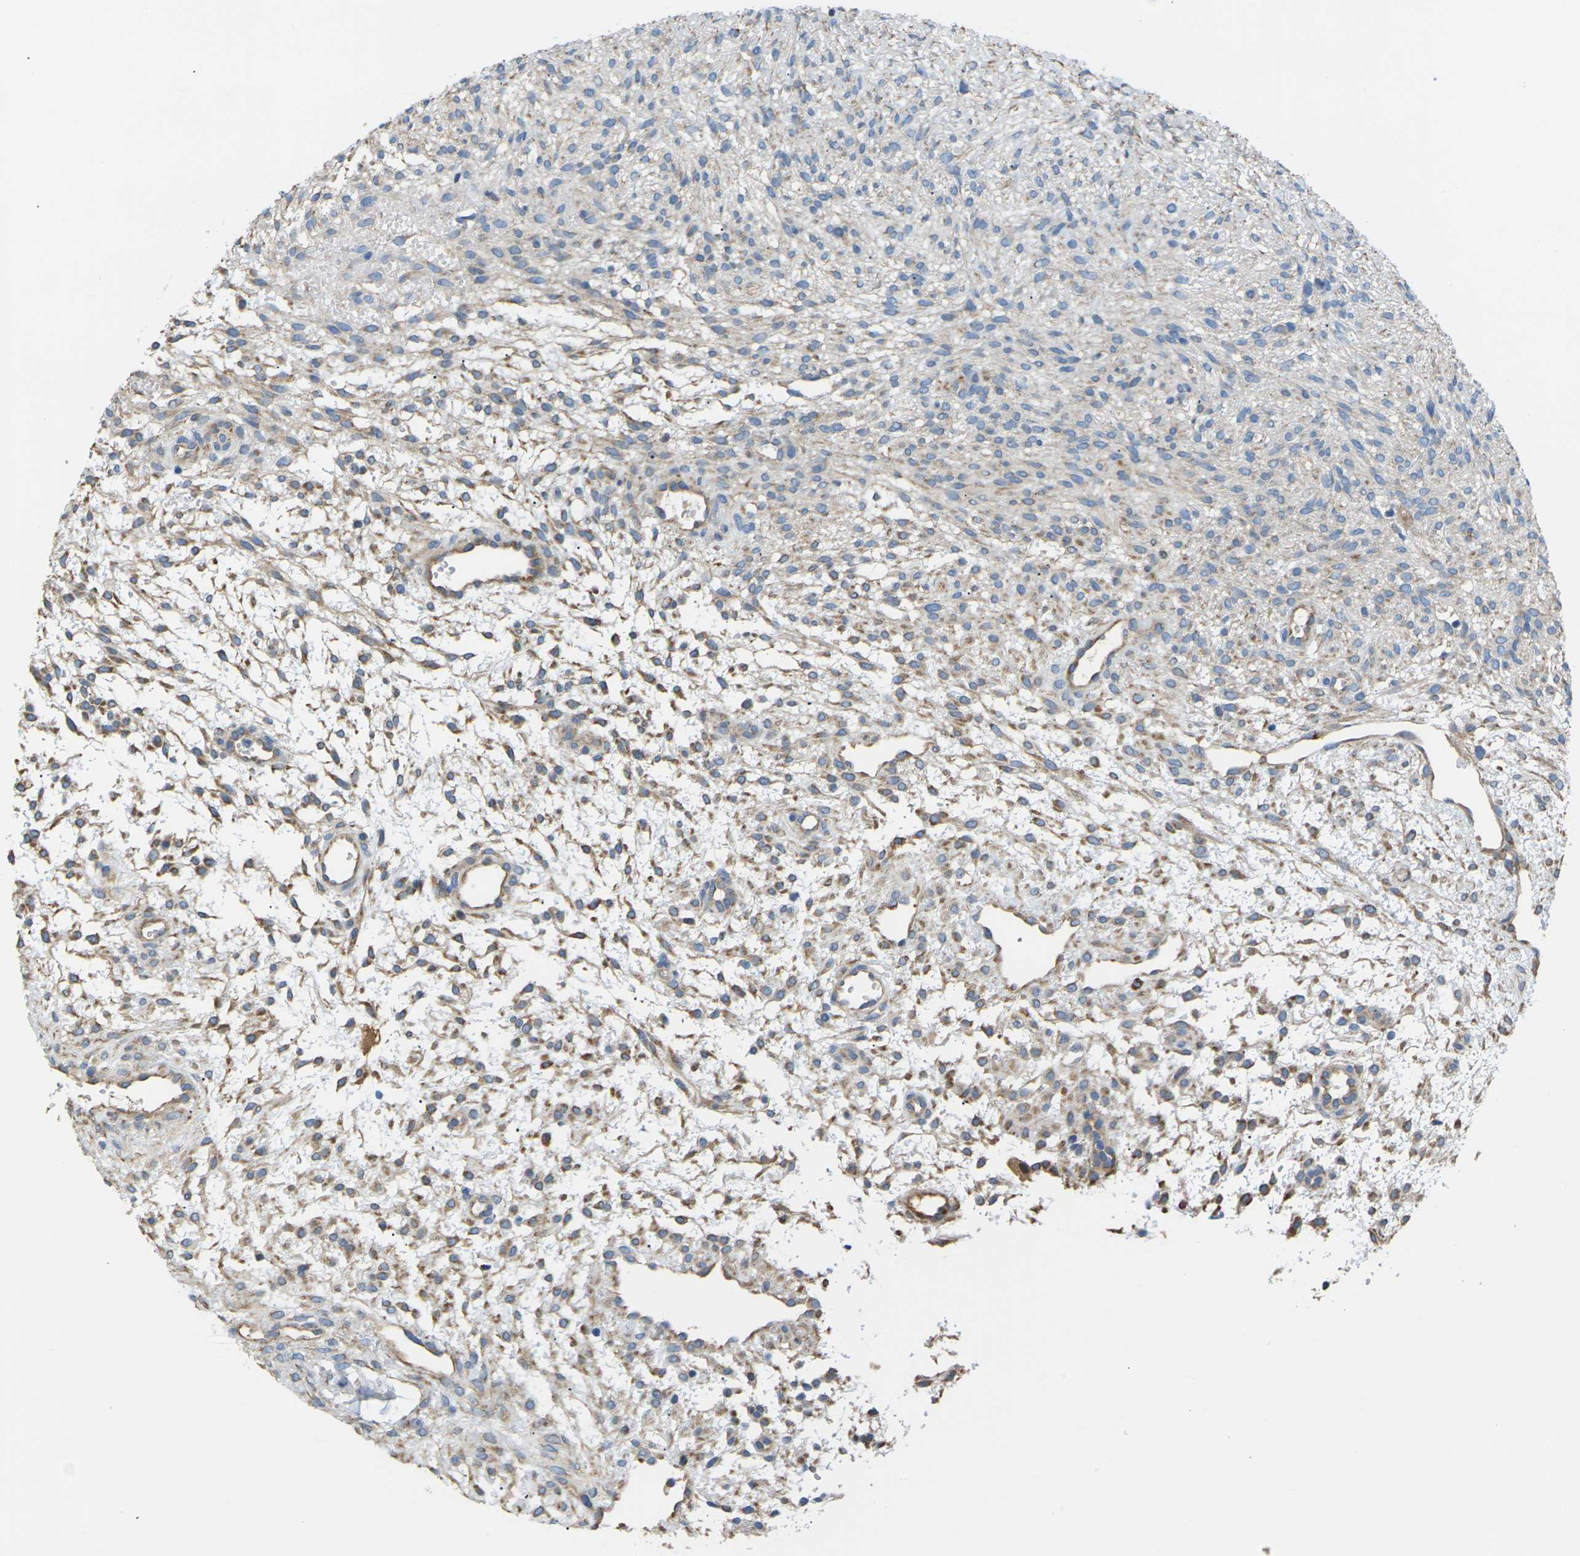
{"staining": {"intensity": "negative", "quantity": "none", "location": "none"}, "tissue": "ovary", "cell_type": "Ovarian stroma cells", "image_type": "normal", "snomed": [{"axis": "morphology", "description": "Normal tissue, NOS"}, {"axis": "morphology", "description": "Cyst, NOS"}, {"axis": "topography", "description": "Ovary"}], "caption": "High power microscopy image of an immunohistochemistry image of unremarkable ovary, revealing no significant staining in ovarian stroma cells. Brightfield microscopy of immunohistochemistry stained with DAB (3,3'-diaminobenzidine) (brown) and hematoxylin (blue), captured at high magnification.", "gene": "KLHDC8B", "patient": {"sex": "female", "age": 18}}